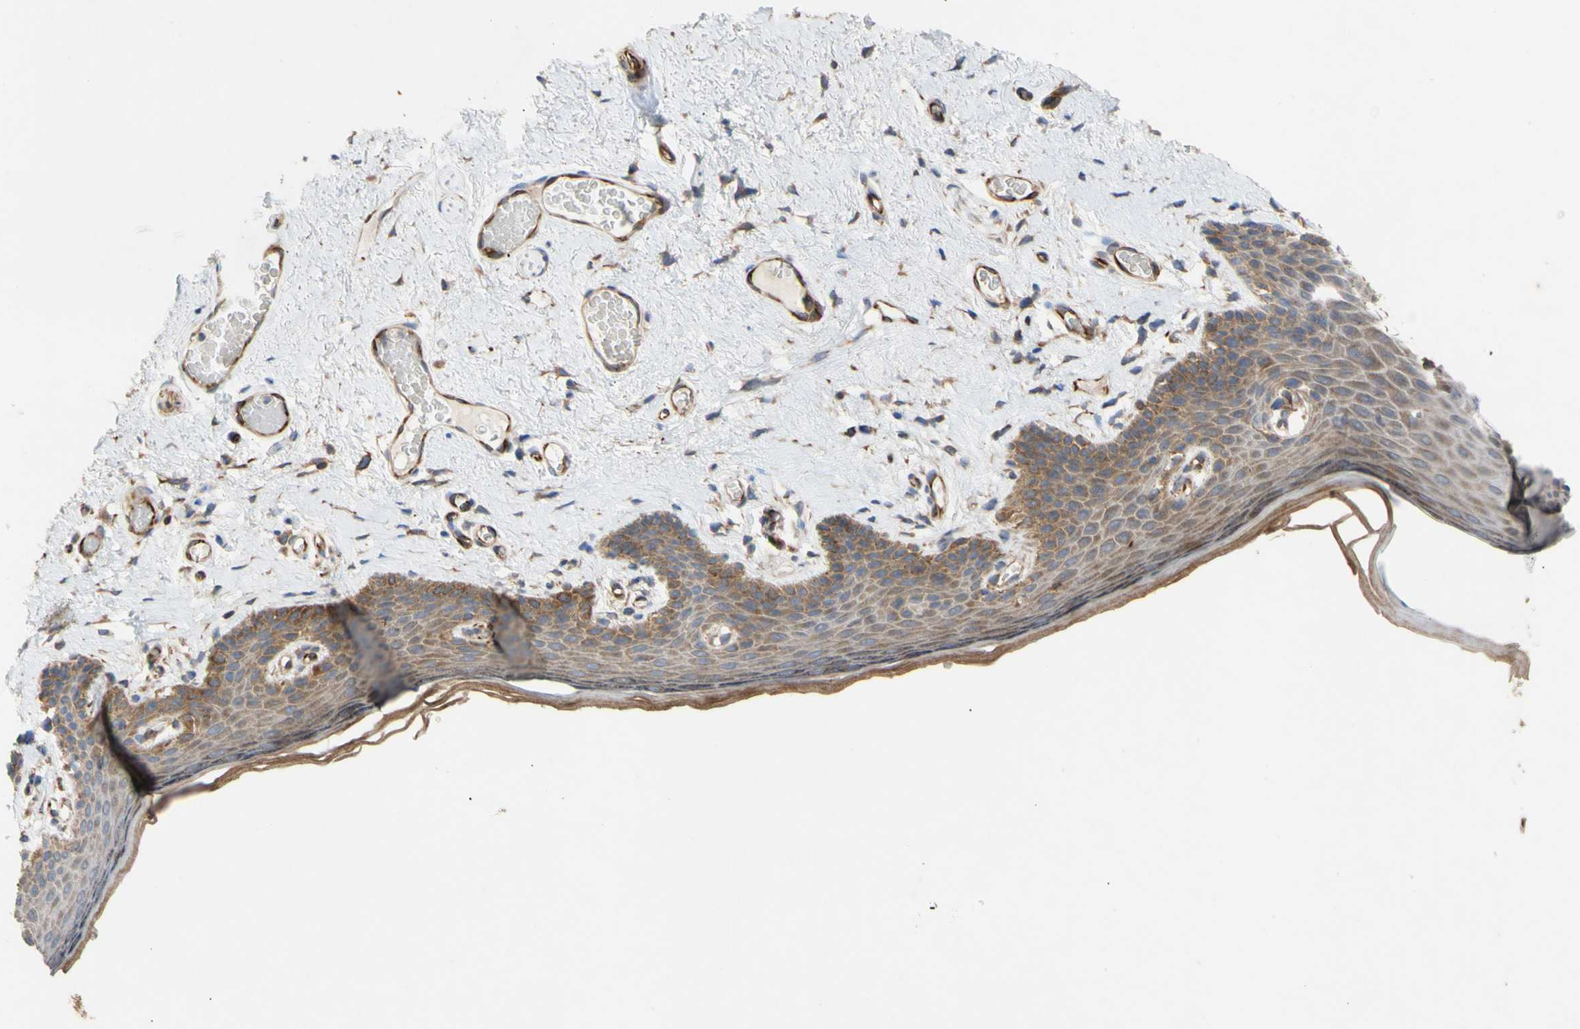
{"staining": {"intensity": "moderate", "quantity": ">75%", "location": "cytoplasmic/membranous"}, "tissue": "skin", "cell_type": "Epidermal cells", "image_type": "normal", "snomed": [{"axis": "morphology", "description": "Normal tissue, NOS"}, {"axis": "topography", "description": "Vulva"}], "caption": "High-magnification brightfield microscopy of benign skin stained with DAB (brown) and counterstained with hematoxylin (blue). epidermal cells exhibit moderate cytoplasmic/membranous staining is identified in approximately>75% of cells. (DAB IHC with brightfield microscopy, high magnification).", "gene": "EIF2S3", "patient": {"sex": "female", "age": 54}}